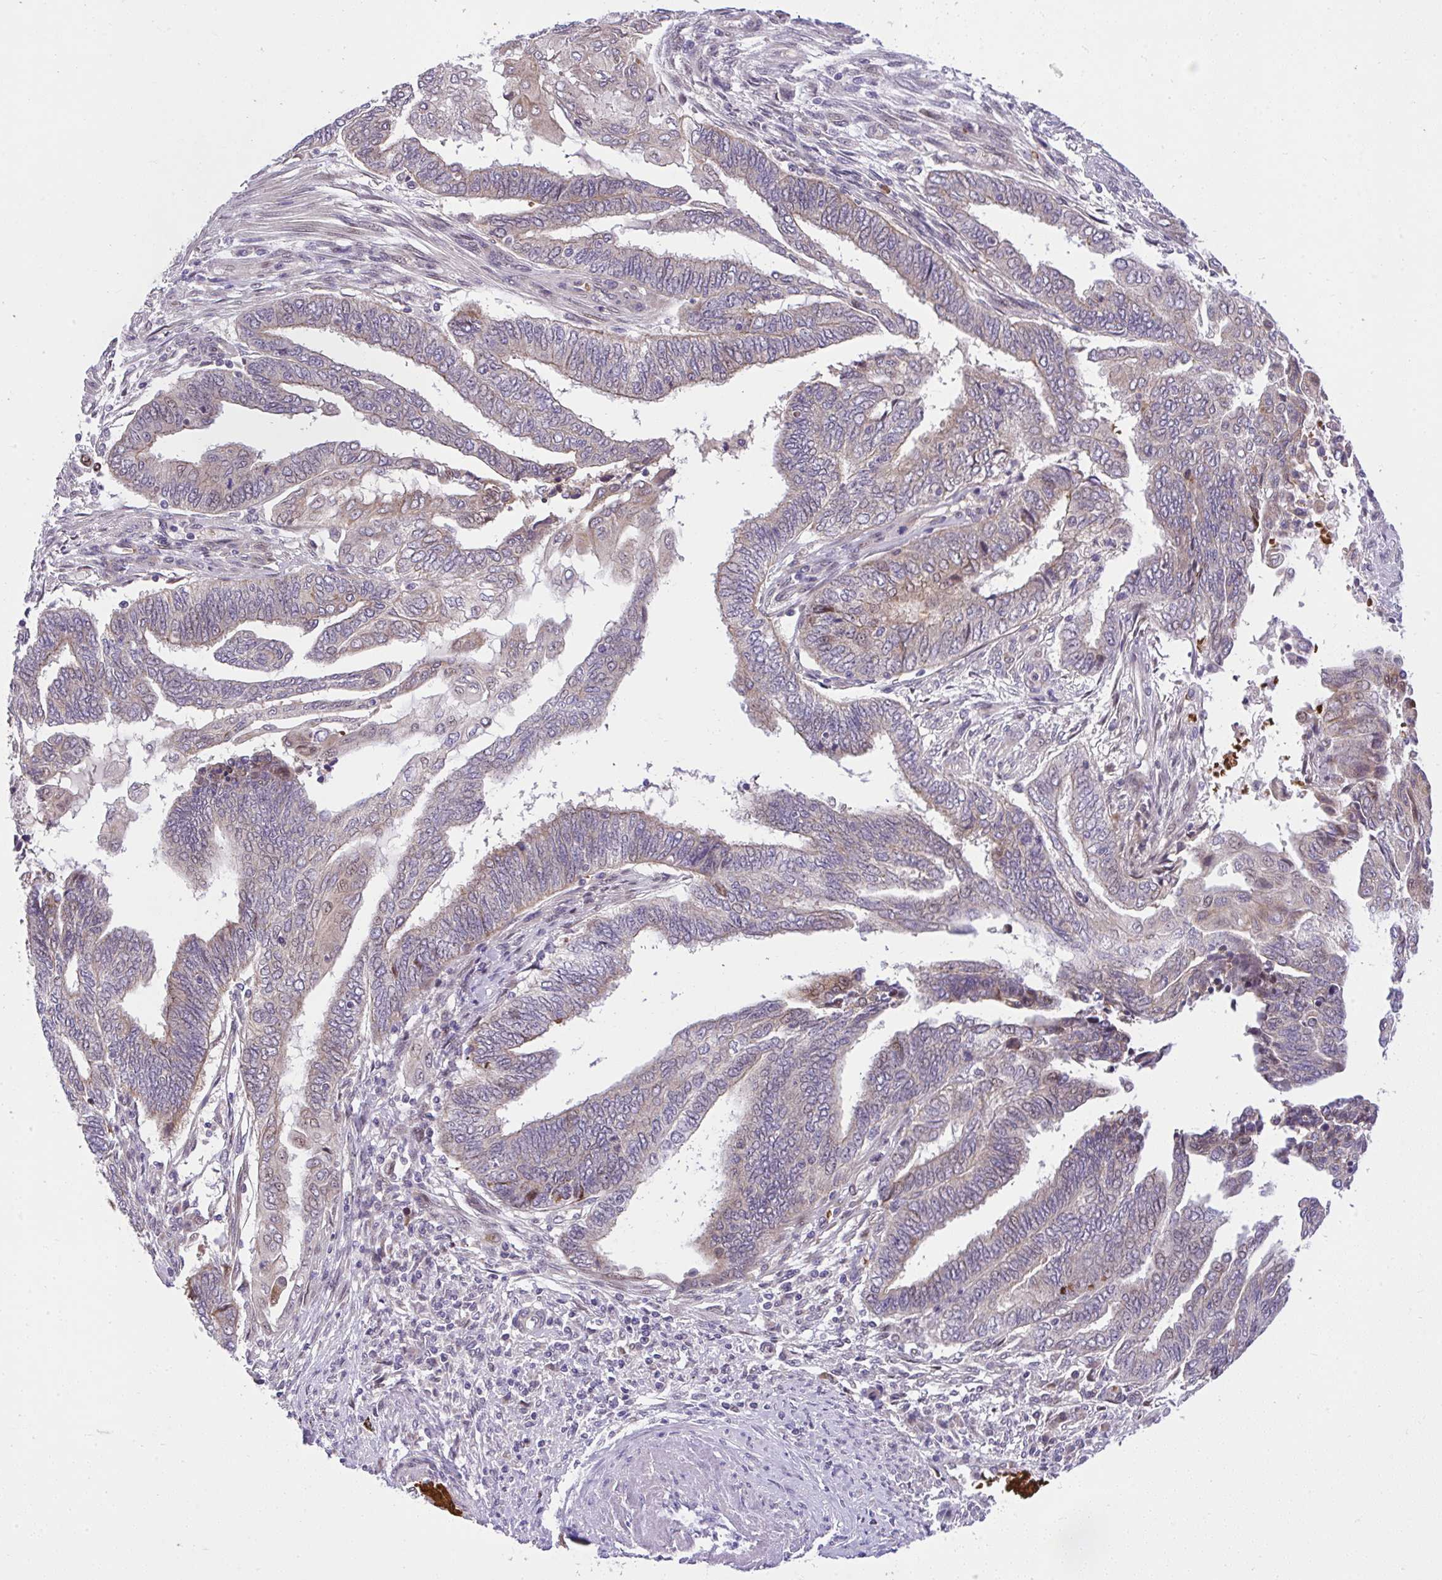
{"staining": {"intensity": "weak", "quantity": "25%-75%", "location": "cytoplasmic/membranous,nuclear"}, "tissue": "endometrial cancer", "cell_type": "Tumor cells", "image_type": "cancer", "snomed": [{"axis": "morphology", "description": "Adenocarcinoma, NOS"}, {"axis": "topography", "description": "Uterus"}, {"axis": "topography", "description": "Endometrium"}], "caption": "DAB (3,3'-diaminobenzidine) immunohistochemical staining of human endometrial cancer (adenocarcinoma) shows weak cytoplasmic/membranous and nuclear protein staining in about 25%-75% of tumor cells.", "gene": "CHIA", "patient": {"sex": "female", "age": 70}}